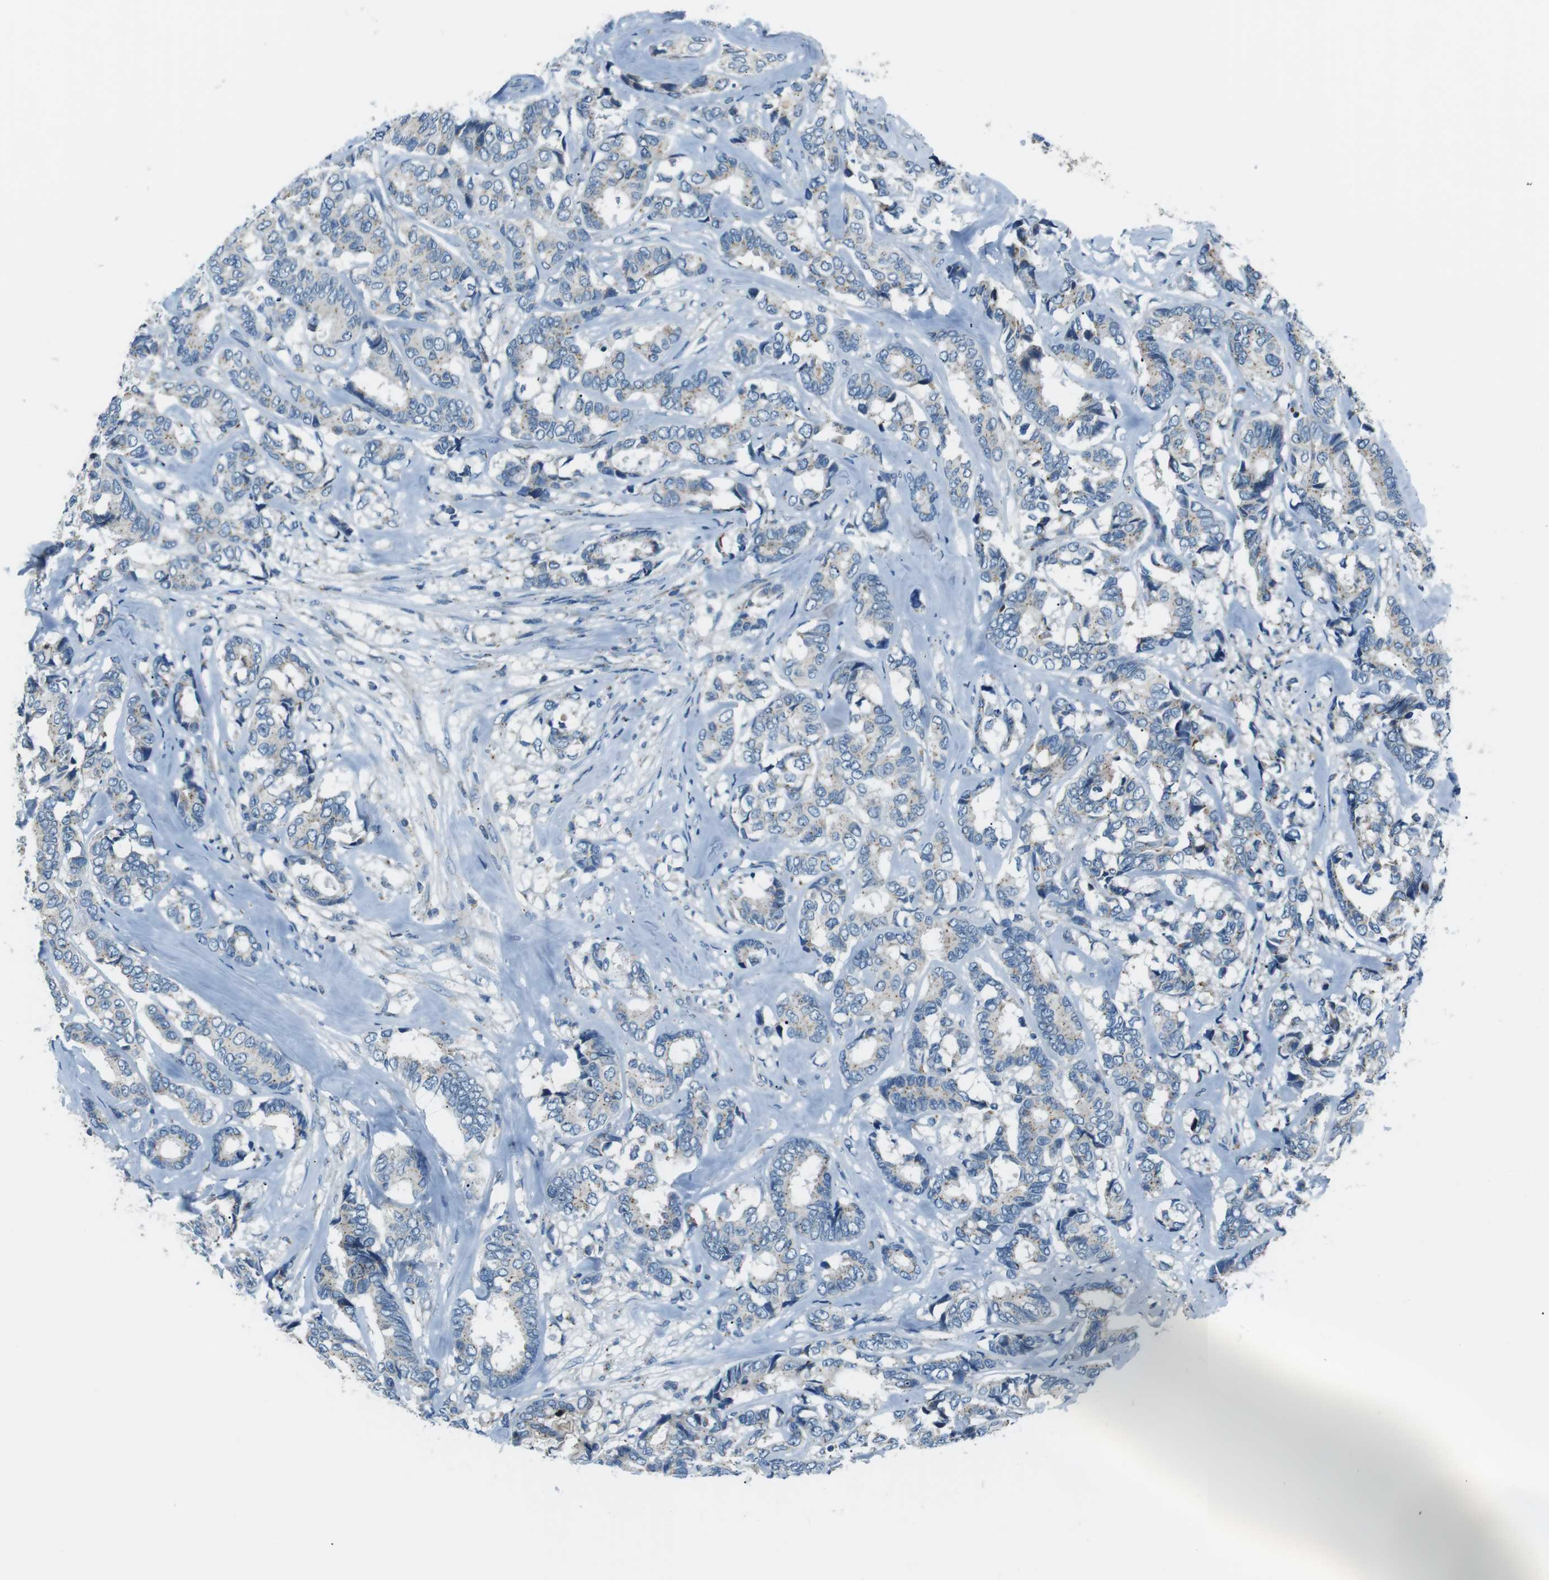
{"staining": {"intensity": "weak", "quantity": "<25%", "location": "cytoplasmic/membranous"}, "tissue": "breast cancer", "cell_type": "Tumor cells", "image_type": "cancer", "snomed": [{"axis": "morphology", "description": "Duct carcinoma"}, {"axis": "topography", "description": "Breast"}], "caption": "High magnification brightfield microscopy of breast cancer stained with DAB (brown) and counterstained with hematoxylin (blue): tumor cells show no significant positivity.", "gene": "FAM3B", "patient": {"sex": "female", "age": 87}}